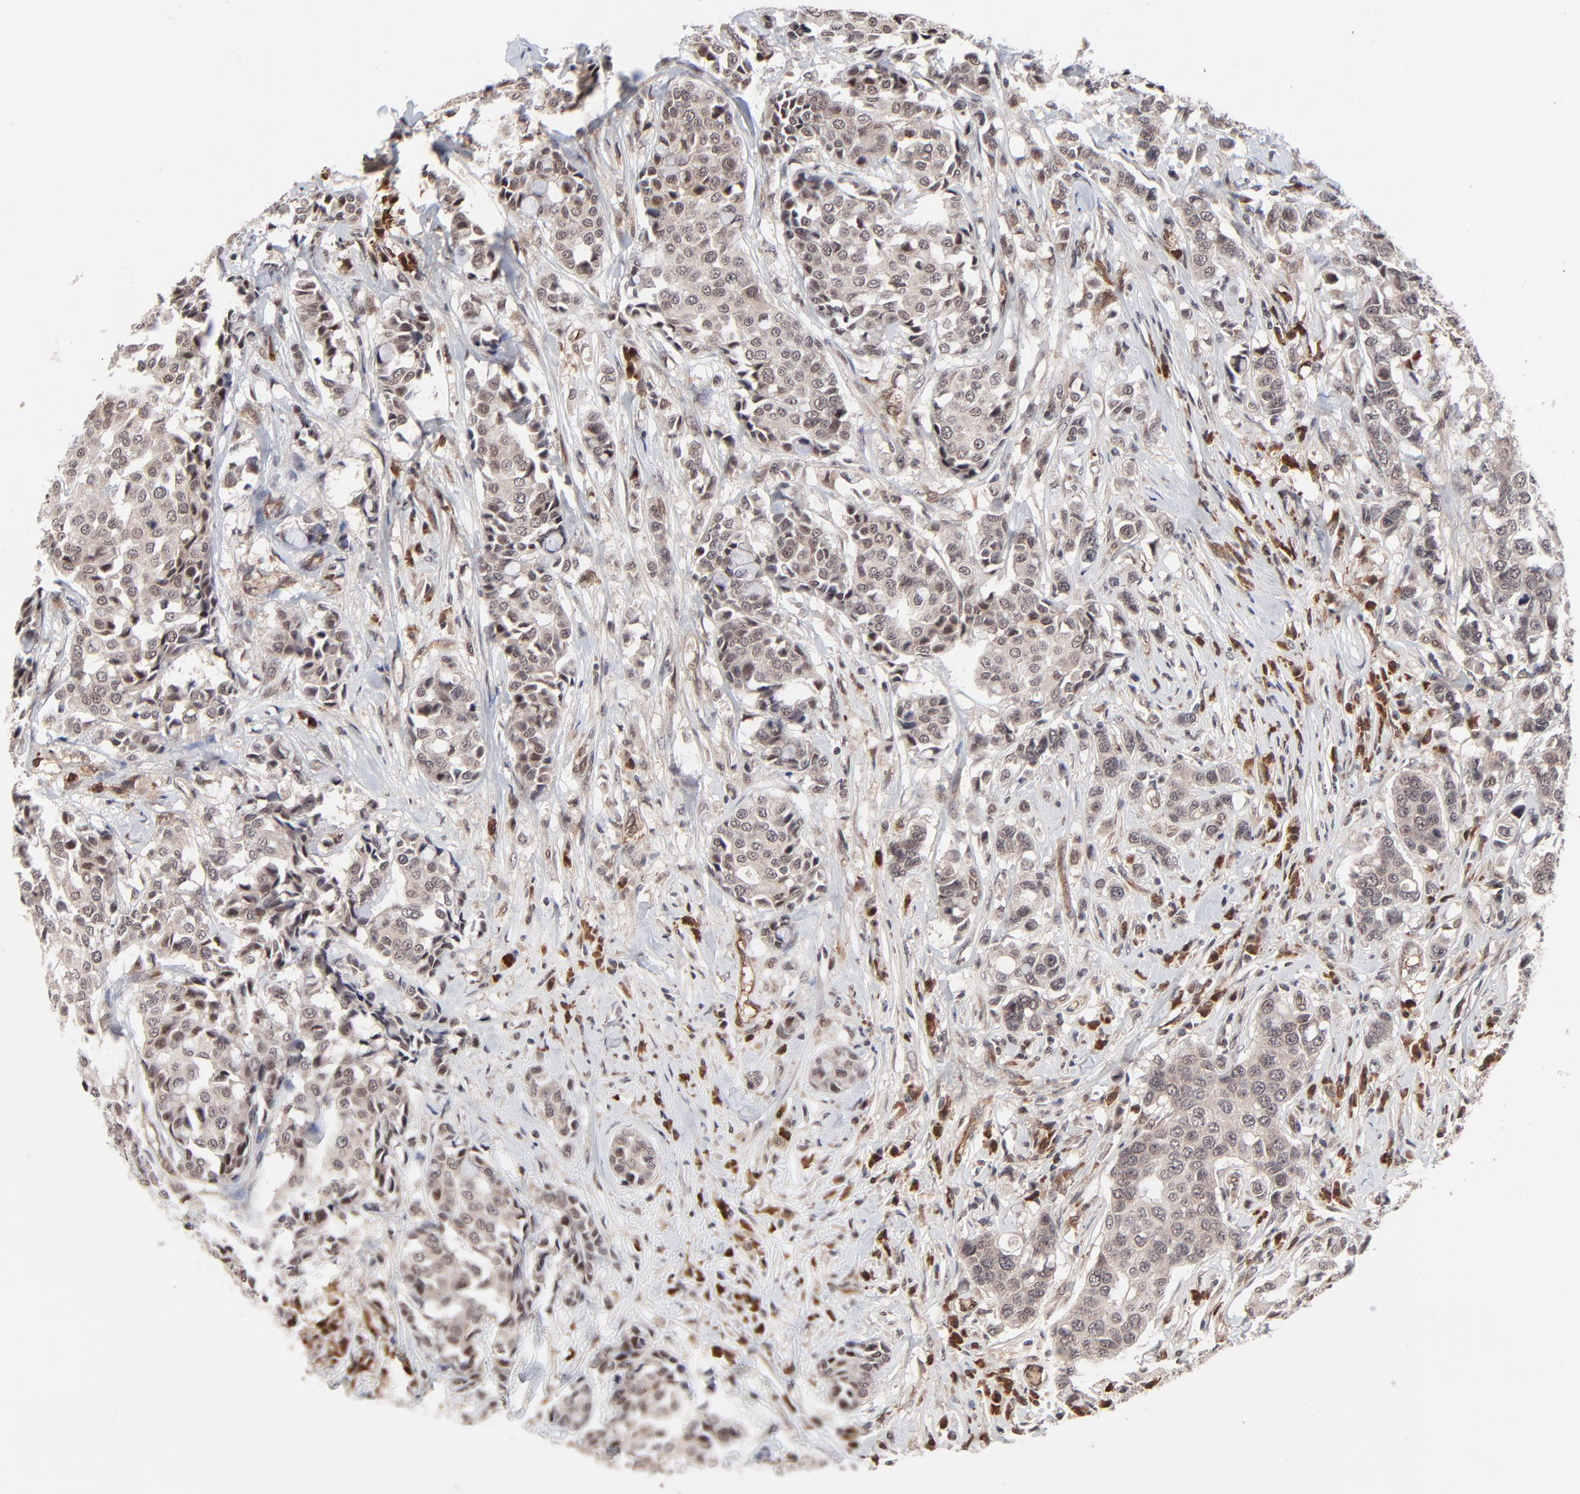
{"staining": {"intensity": "moderate", "quantity": ">75%", "location": "cytoplasmic/membranous,nuclear"}, "tissue": "breast cancer", "cell_type": "Tumor cells", "image_type": "cancer", "snomed": [{"axis": "morphology", "description": "Duct carcinoma"}, {"axis": "topography", "description": "Breast"}], "caption": "High-power microscopy captured an immunohistochemistry image of breast invasive ductal carcinoma, revealing moderate cytoplasmic/membranous and nuclear positivity in approximately >75% of tumor cells. The staining is performed using DAB (3,3'-diaminobenzidine) brown chromogen to label protein expression. The nuclei are counter-stained blue using hematoxylin.", "gene": "CASP10", "patient": {"sex": "female", "age": 27}}